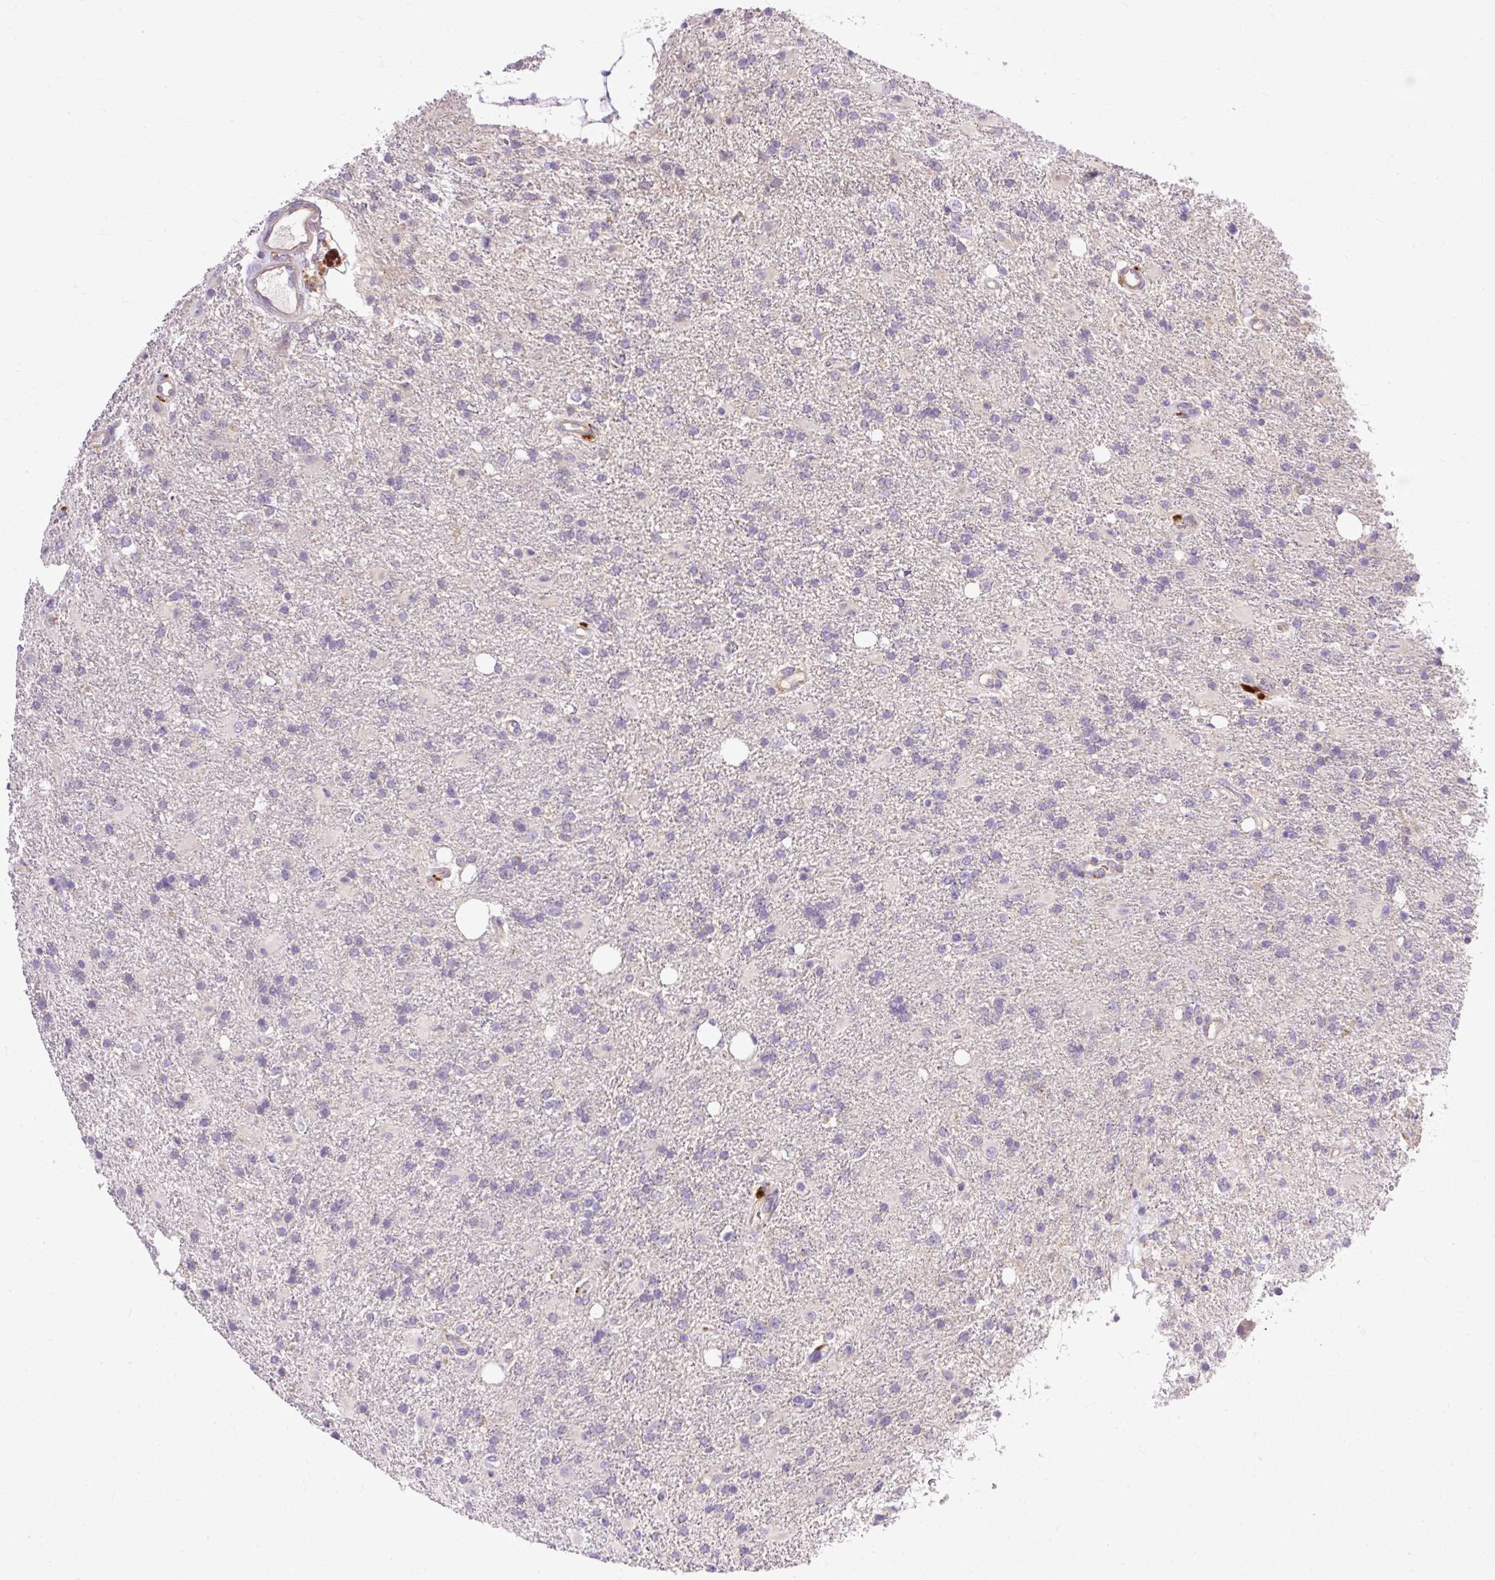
{"staining": {"intensity": "negative", "quantity": "none", "location": "none"}, "tissue": "glioma", "cell_type": "Tumor cells", "image_type": "cancer", "snomed": [{"axis": "morphology", "description": "Glioma, malignant, High grade"}, {"axis": "topography", "description": "Brain"}], "caption": "Tumor cells are negative for protein expression in human glioma.", "gene": "HEXB", "patient": {"sex": "male", "age": 56}}